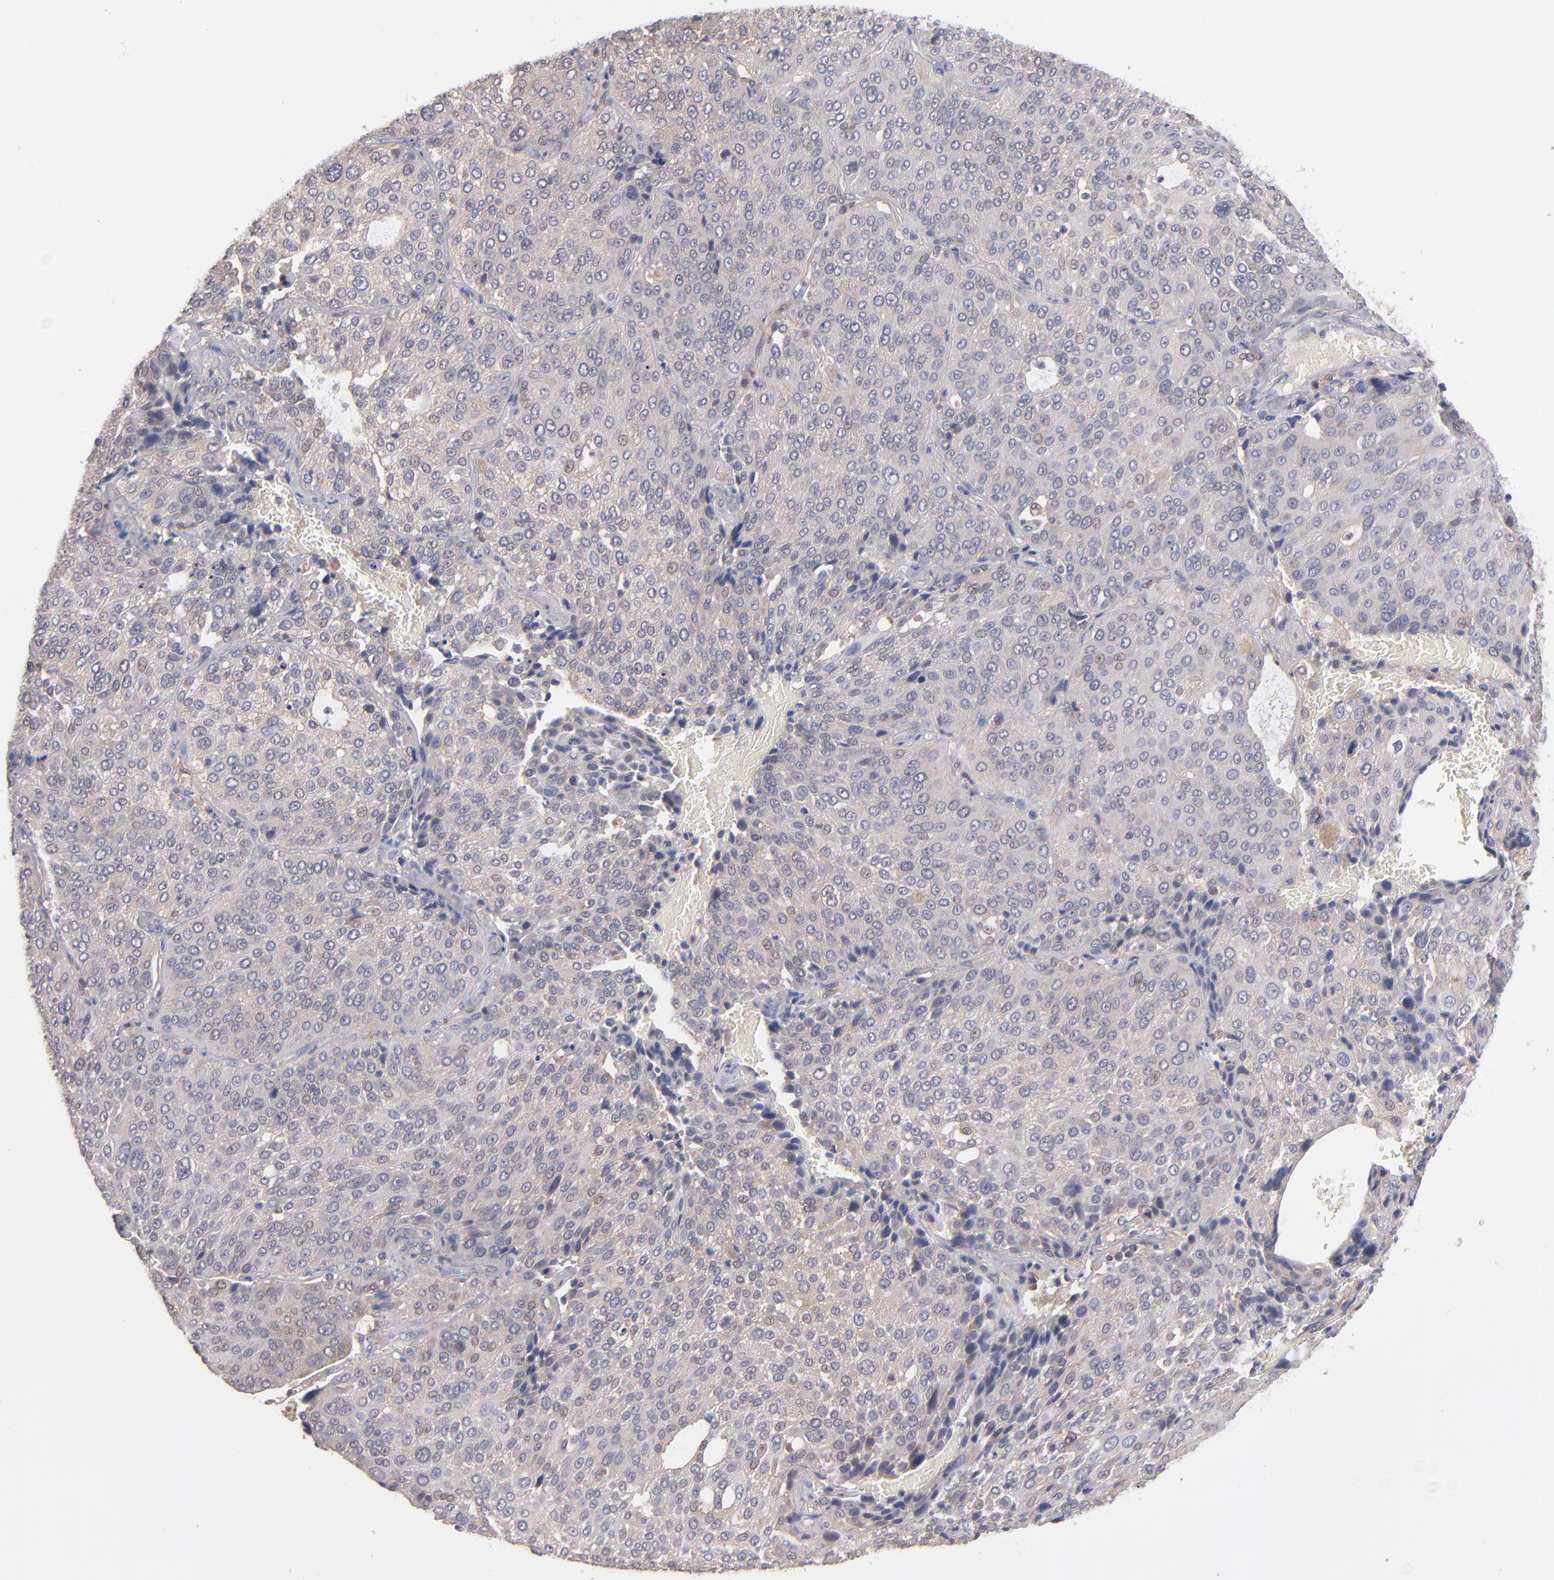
{"staining": {"intensity": "weak", "quantity": "<25%", "location": "cytoplasmic/membranous"}, "tissue": "lung cancer", "cell_type": "Tumor cells", "image_type": "cancer", "snomed": [{"axis": "morphology", "description": "Squamous cell carcinoma, NOS"}, {"axis": "topography", "description": "Lung"}], "caption": "Image shows no protein positivity in tumor cells of squamous cell carcinoma (lung) tissue. (Immunohistochemistry (ihc), brightfield microscopy, high magnification).", "gene": "GMFG", "patient": {"sex": "male", "age": 54}}